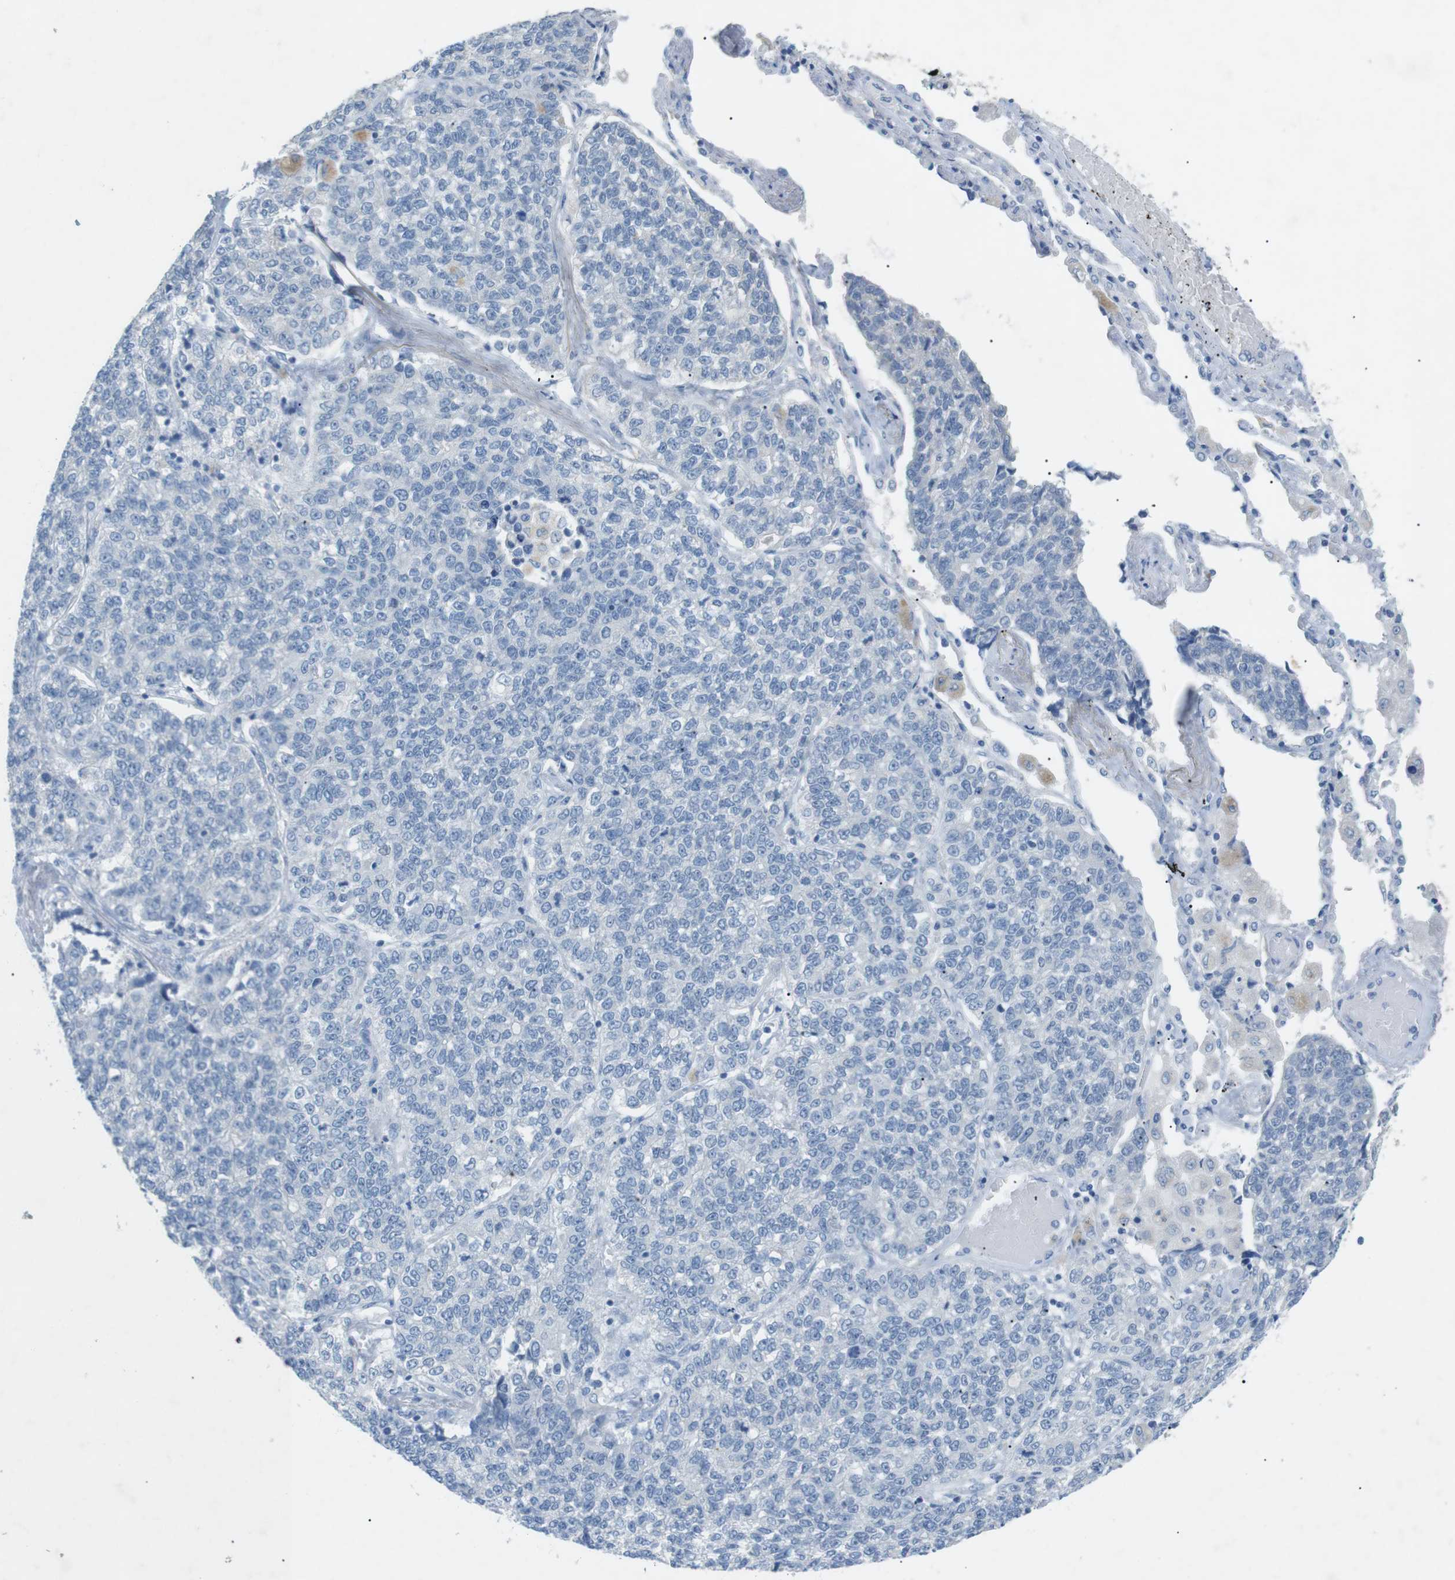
{"staining": {"intensity": "negative", "quantity": "none", "location": "none"}, "tissue": "lung cancer", "cell_type": "Tumor cells", "image_type": "cancer", "snomed": [{"axis": "morphology", "description": "Adenocarcinoma, NOS"}, {"axis": "topography", "description": "Lung"}], "caption": "This histopathology image is of lung cancer stained with immunohistochemistry to label a protein in brown with the nuclei are counter-stained blue. There is no positivity in tumor cells.", "gene": "SALL4", "patient": {"sex": "male", "age": 49}}